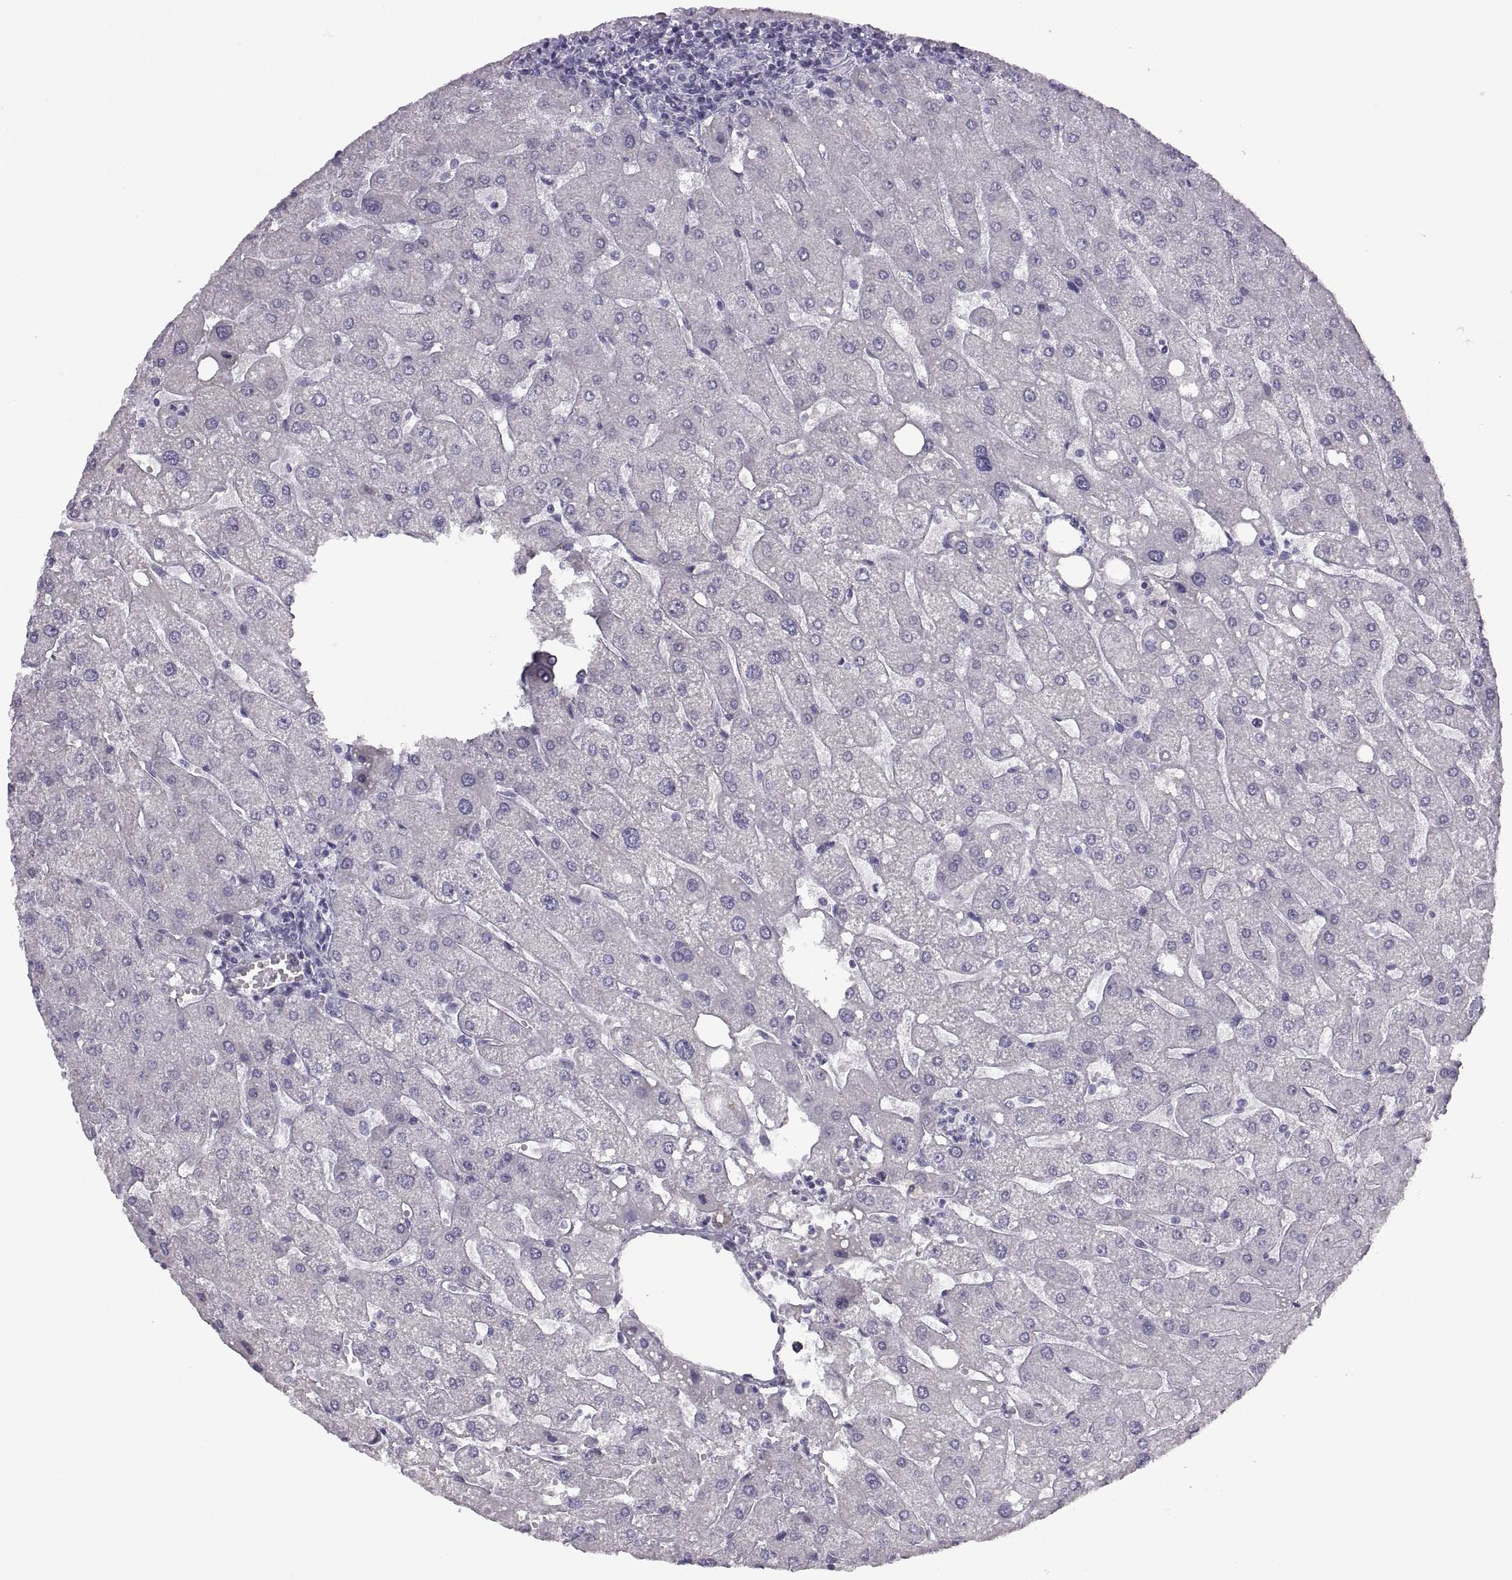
{"staining": {"intensity": "negative", "quantity": "none", "location": "none"}, "tissue": "liver", "cell_type": "Cholangiocytes", "image_type": "normal", "snomed": [{"axis": "morphology", "description": "Normal tissue, NOS"}, {"axis": "topography", "description": "Liver"}], "caption": "This is a image of immunohistochemistry staining of benign liver, which shows no positivity in cholangiocytes. (DAB (3,3'-diaminobenzidine) immunohistochemistry with hematoxylin counter stain).", "gene": "FAM170A", "patient": {"sex": "male", "age": 67}}